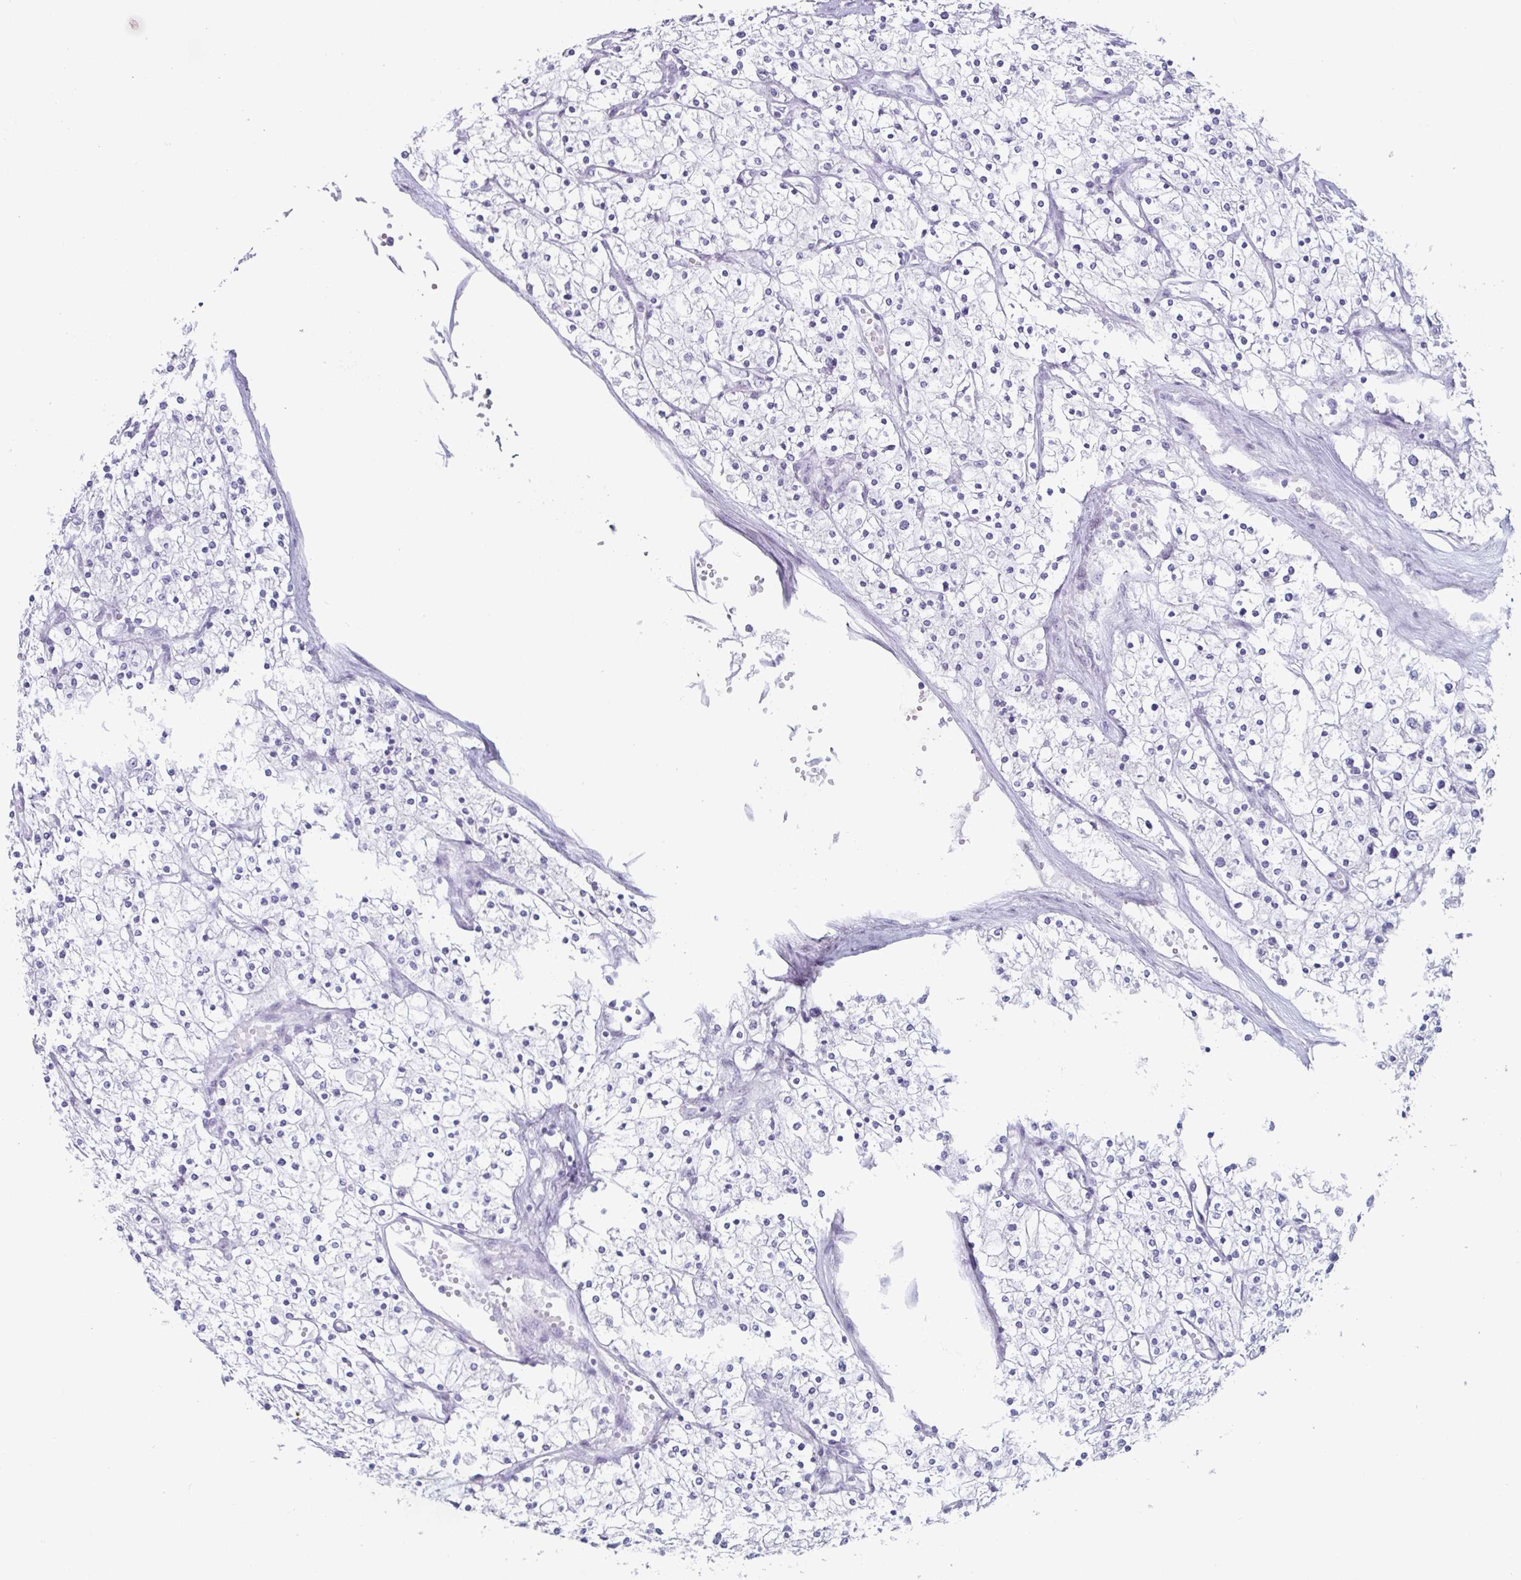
{"staining": {"intensity": "negative", "quantity": "none", "location": "none"}, "tissue": "renal cancer", "cell_type": "Tumor cells", "image_type": "cancer", "snomed": [{"axis": "morphology", "description": "Adenocarcinoma, NOS"}, {"axis": "topography", "description": "Kidney"}], "caption": "This is an immunohistochemistry histopathology image of human adenocarcinoma (renal). There is no staining in tumor cells.", "gene": "VSIG10L", "patient": {"sex": "male", "age": 80}}